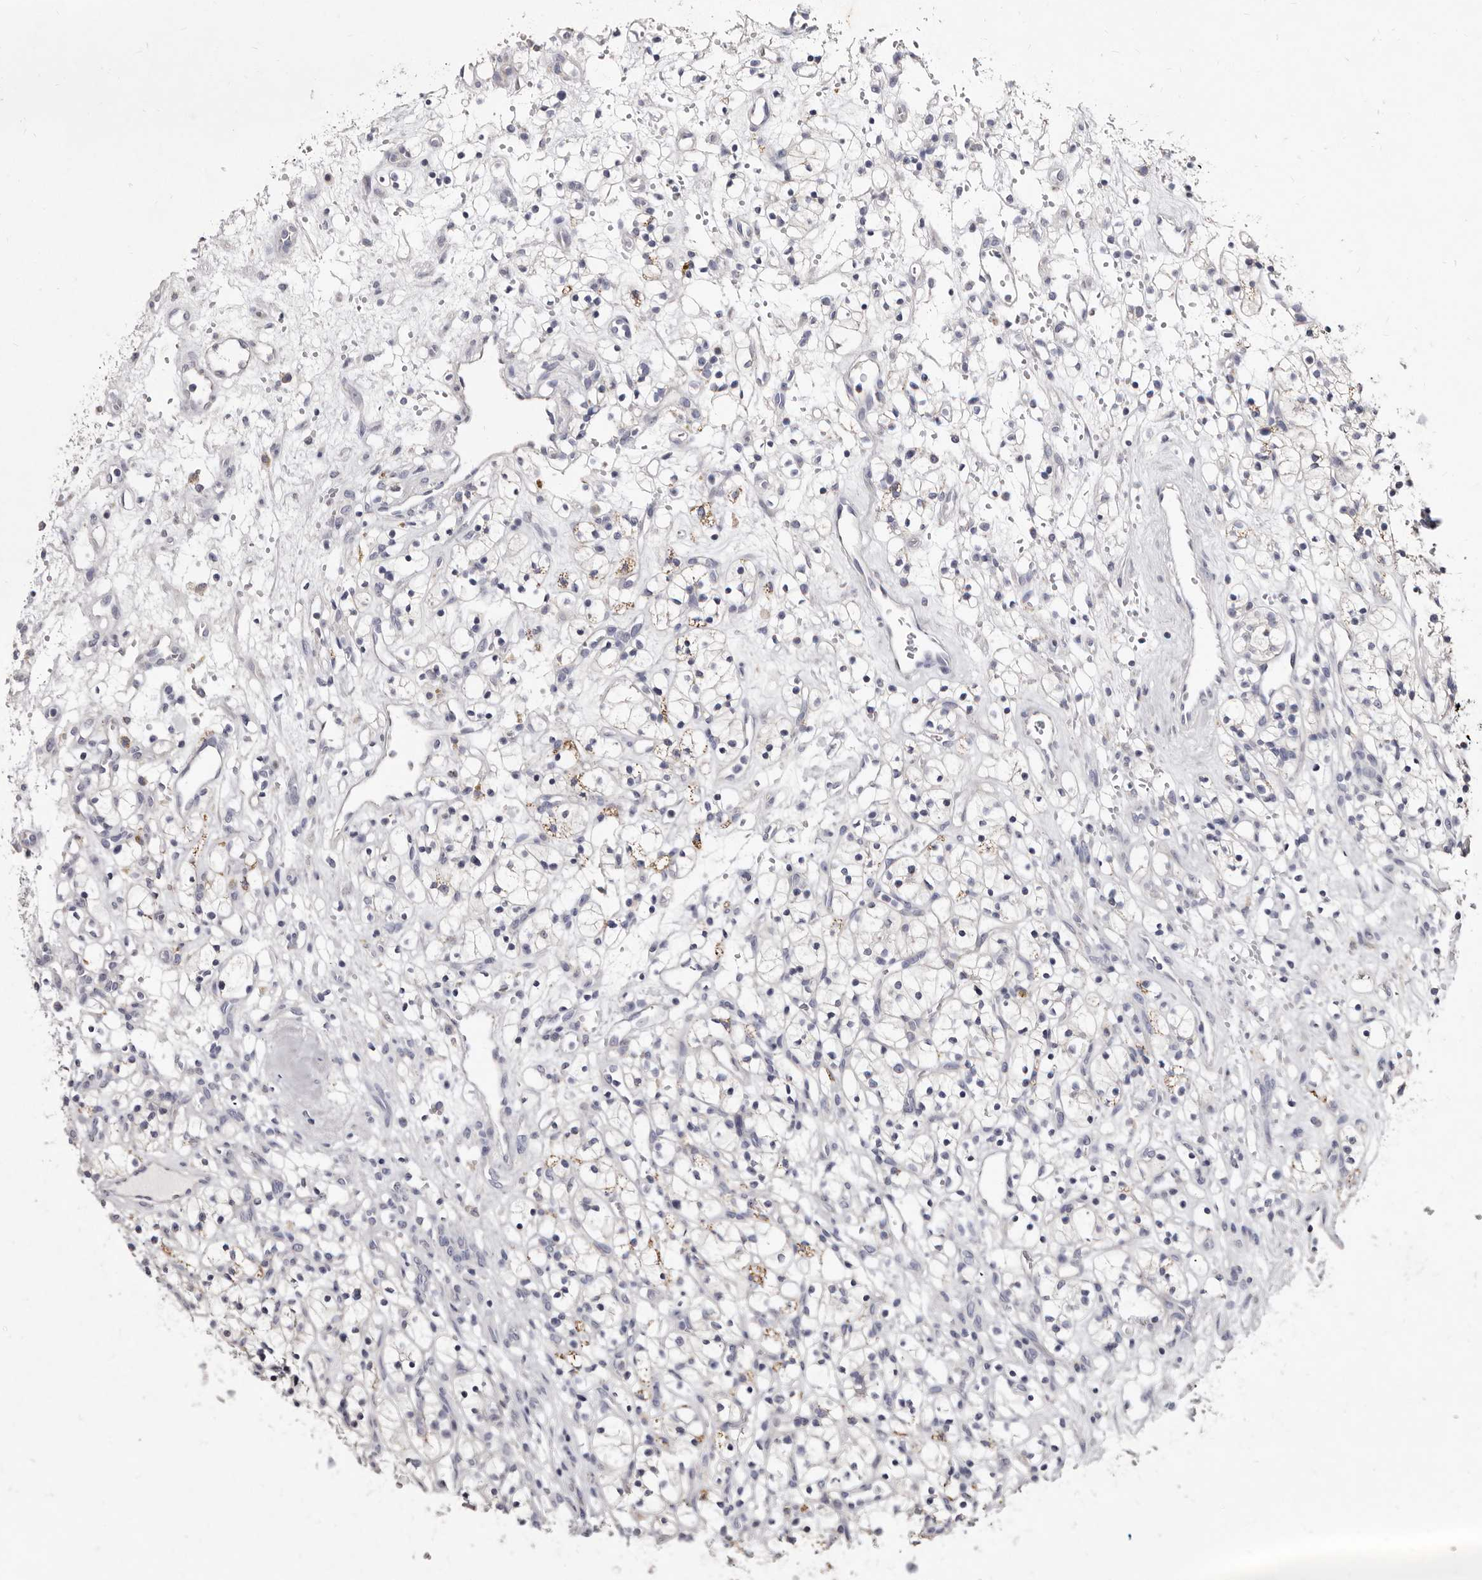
{"staining": {"intensity": "negative", "quantity": "none", "location": "none"}, "tissue": "renal cancer", "cell_type": "Tumor cells", "image_type": "cancer", "snomed": [{"axis": "morphology", "description": "Adenocarcinoma, NOS"}, {"axis": "topography", "description": "Kidney"}], "caption": "IHC micrograph of neoplastic tissue: human renal cancer stained with DAB (3,3'-diaminobenzidine) exhibits no significant protein positivity in tumor cells.", "gene": "CYP2E1", "patient": {"sex": "female", "age": 57}}